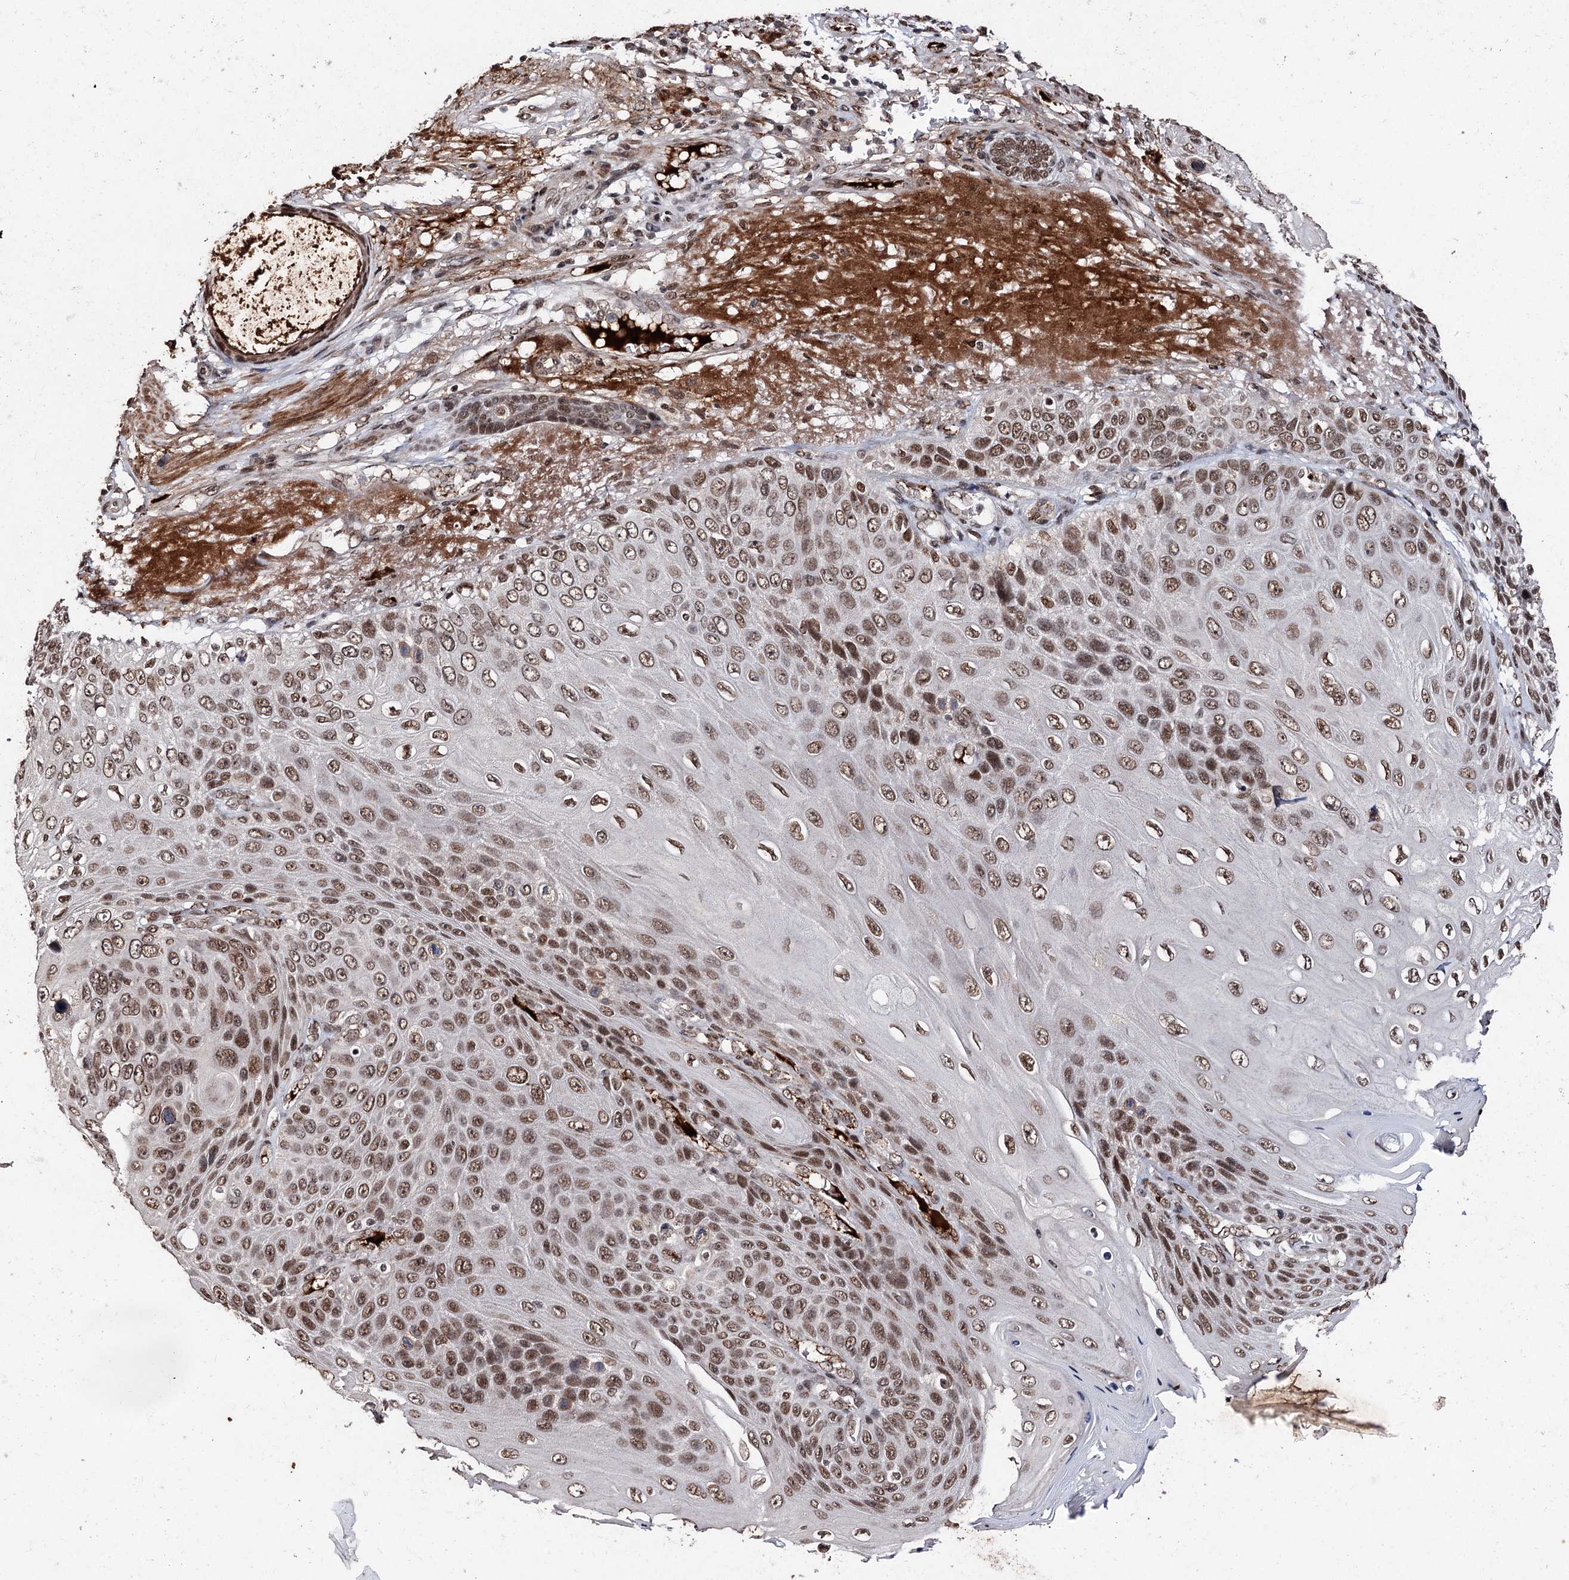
{"staining": {"intensity": "moderate", "quantity": ">75%", "location": "nuclear"}, "tissue": "skin cancer", "cell_type": "Tumor cells", "image_type": "cancer", "snomed": [{"axis": "morphology", "description": "Squamous cell carcinoma, NOS"}, {"axis": "topography", "description": "Skin"}], "caption": "Immunohistochemical staining of skin squamous cell carcinoma exhibits moderate nuclear protein expression in approximately >75% of tumor cells. The protein is shown in brown color, while the nuclei are stained blue.", "gene": "MATR3", "patient": {"sex": "female", "age": 88}}